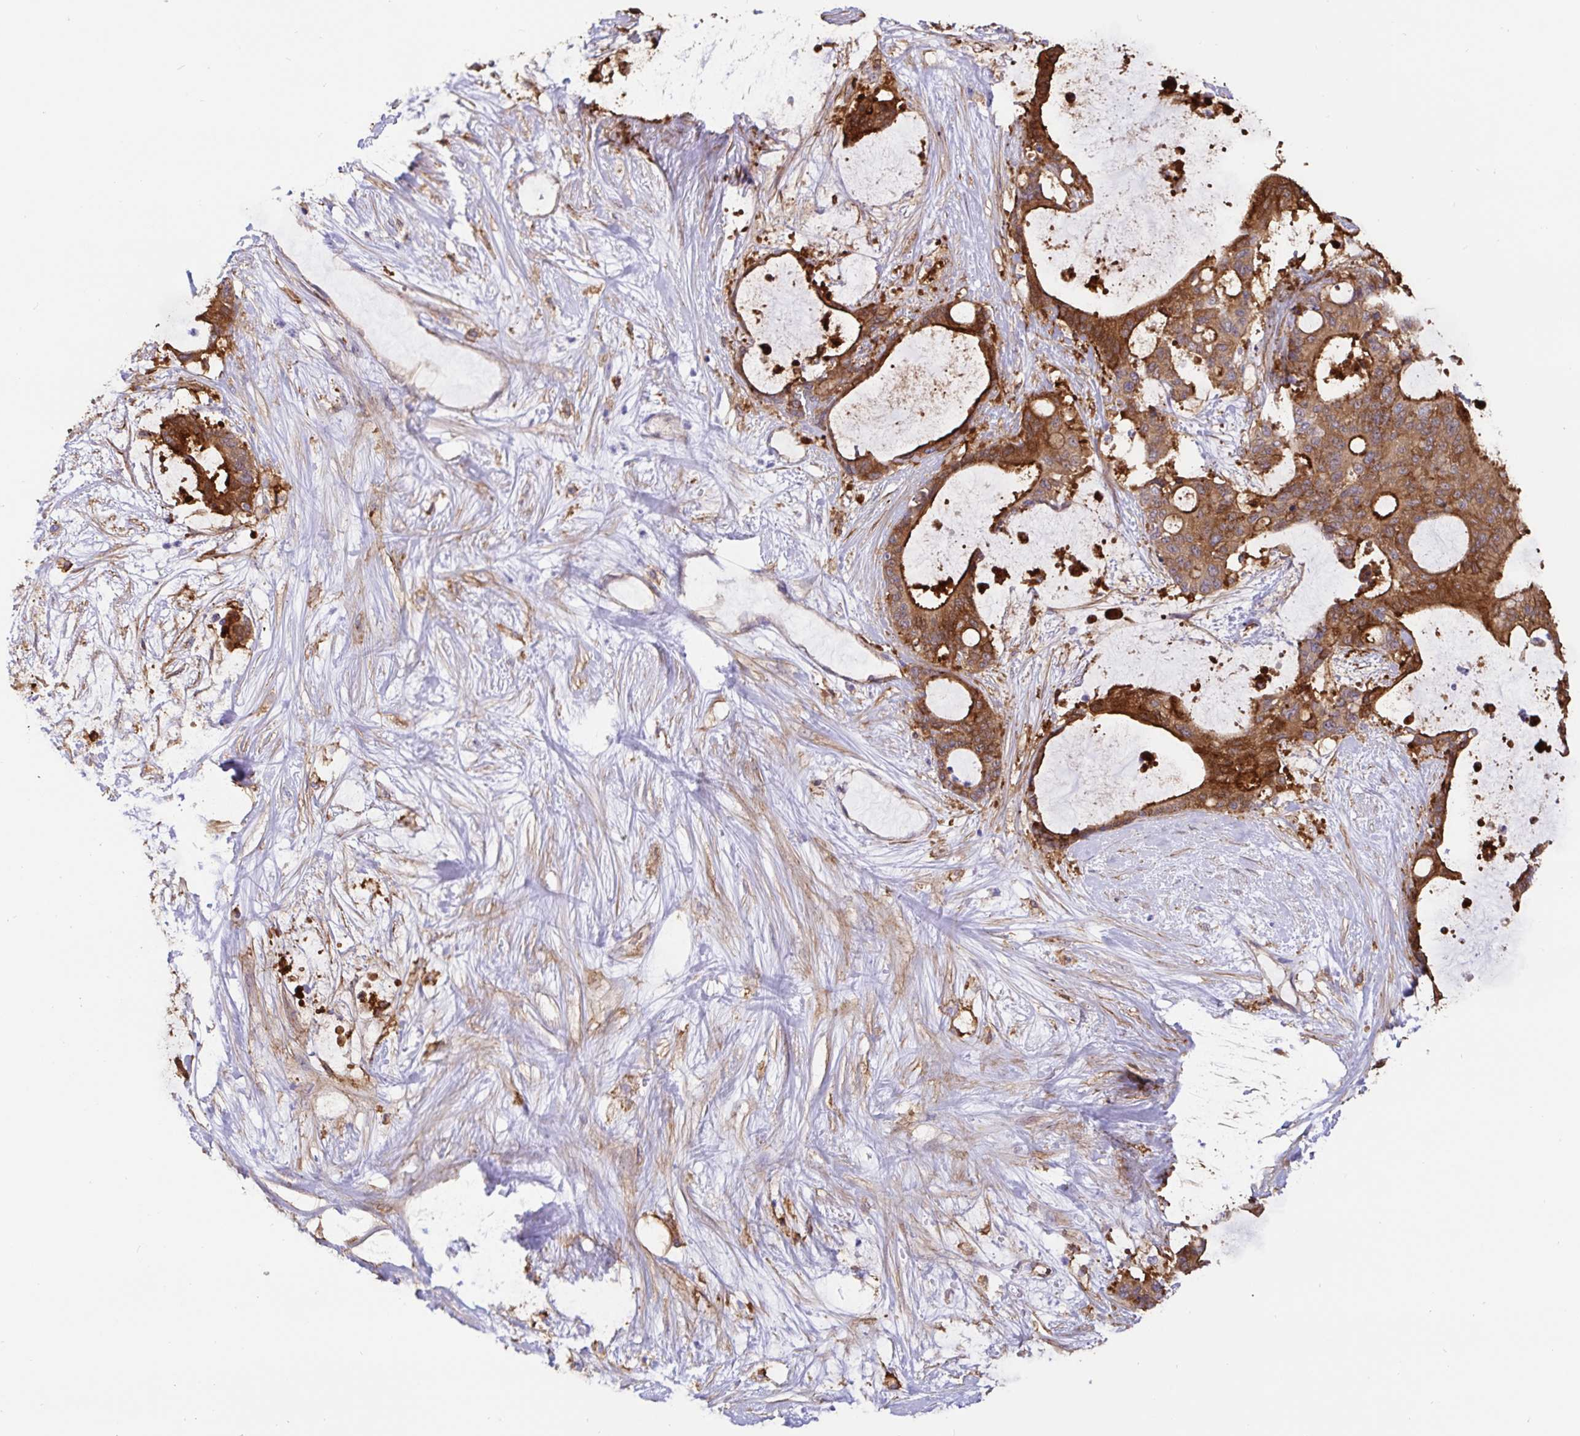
{"staining": {"intensity": "moderate", "quantity": ">75%", "location": "cytoplasmic/membranous"}, "tissue": "liver cancer", "cell_type": "Tumor cells", "image_type": "cancer", "snomed": [{"axis": "morphology", "description": "Normal tissue, NOS"}, {"axis": "morphology", "description": "Cholangiocarcinoma"}, {"axis": "topography", "description": "Liver"}, {"axis": "topography", "description": "Peripheral nerve tissue"}], "caption": "Protein staining demonstrates moderate cytoplasmic/membranous positivity in approximately >75% of tumor cells in liver cancer (cholangiocarcinoma).", "gene": "ANXA2", "patient": {"sex": "female", "age": 73}}